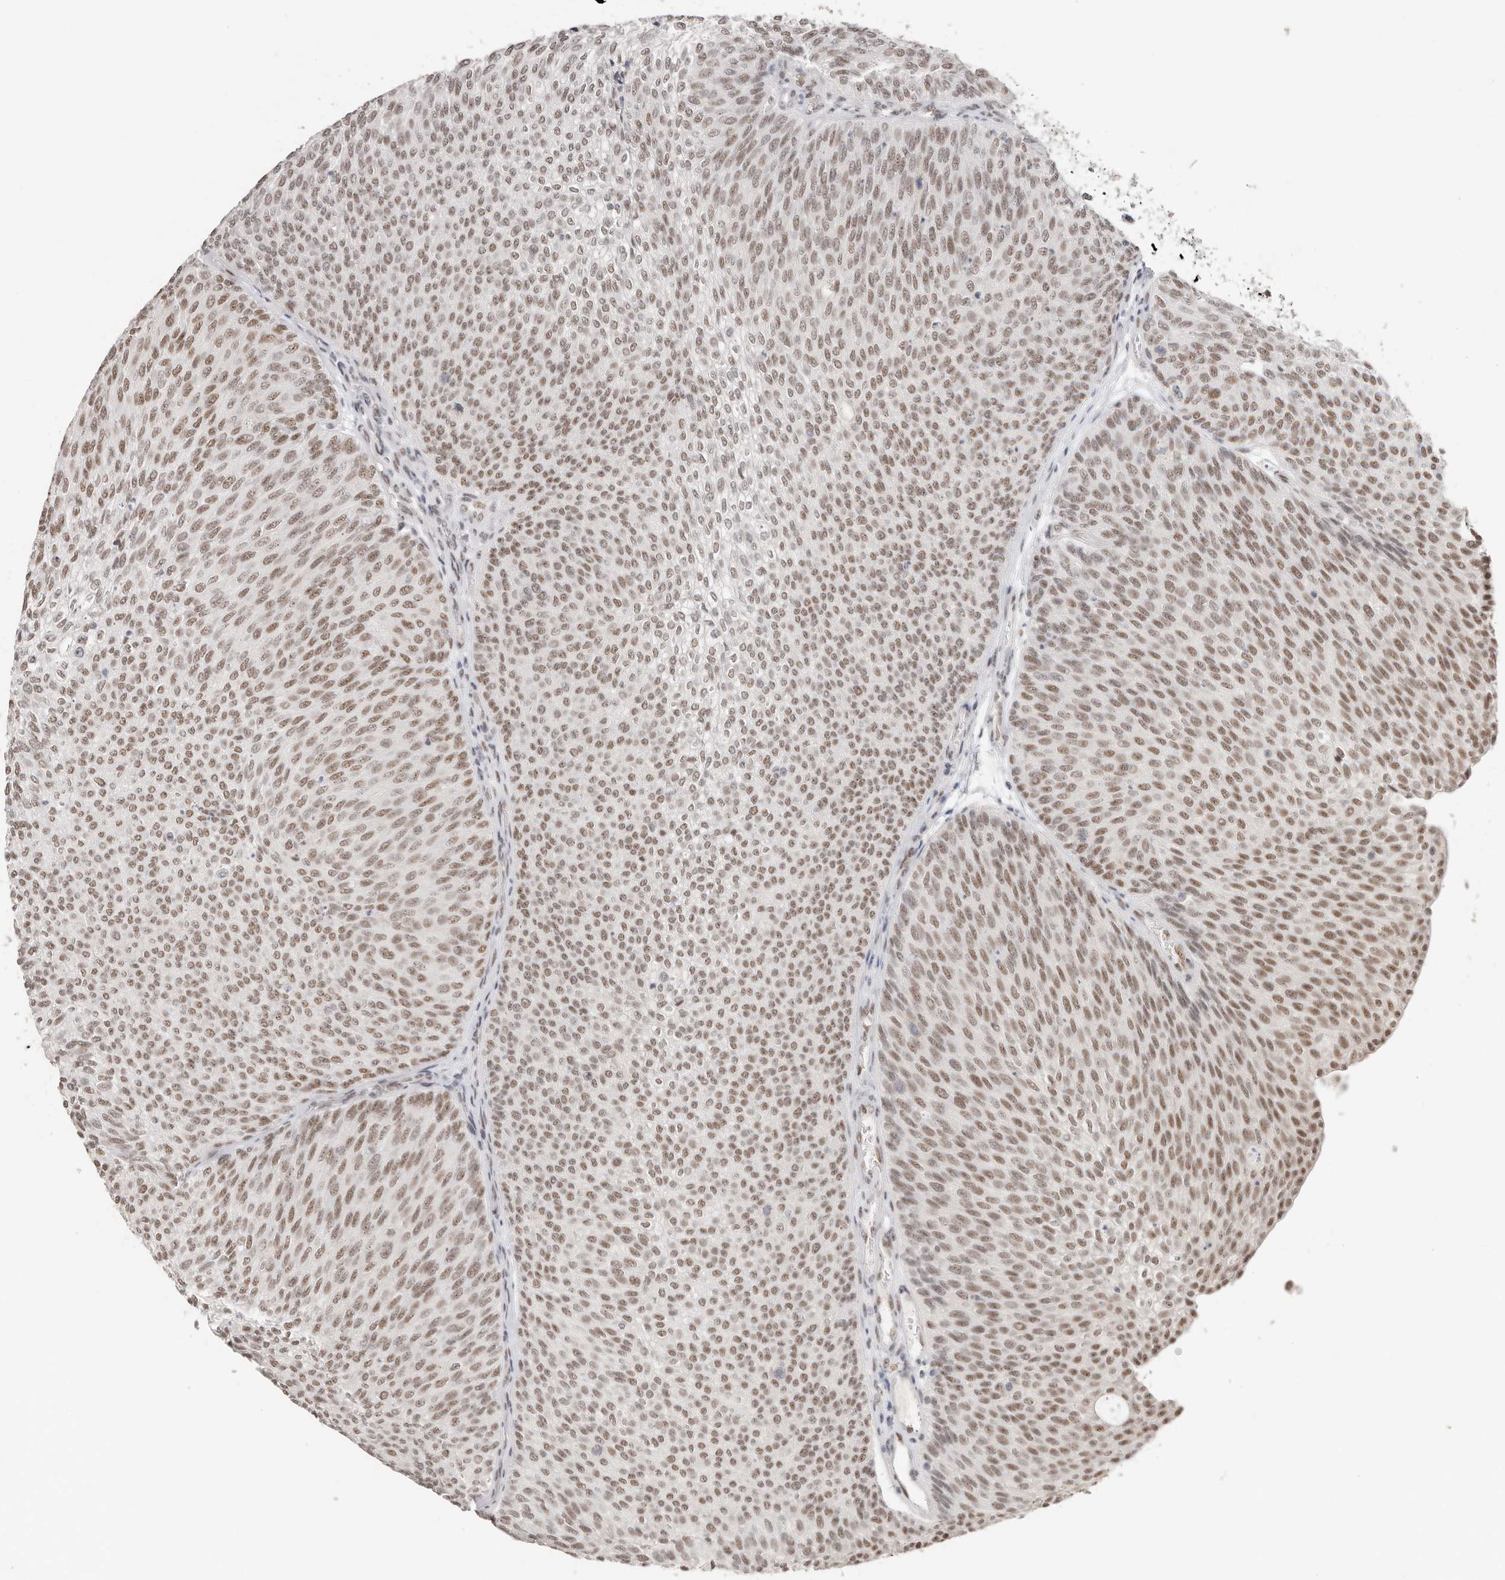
{"staining": {"intensity": "moderate", "quantity": ">75%", "location": "nuclear"}, "tissue": "urothelial cancer", "cell_type": "Tumor cells", "image_type": "cancer", "snomed": [{"axis": "morphology", "description": "Urothelial carcinoma, Low grade"}, {"axis": "topography", "description": "Urinary bladder"}], "caption": "Low-grade urothelial carcinoma stained with DAB (3,3'-diaminobenzidine) immunohistochemistry (IHC) displays medium levels of moderate nuclear staining in about >75% of tumor cells.", "gene": "LARP7", "patient": {"sex": "female", "age": 79}}